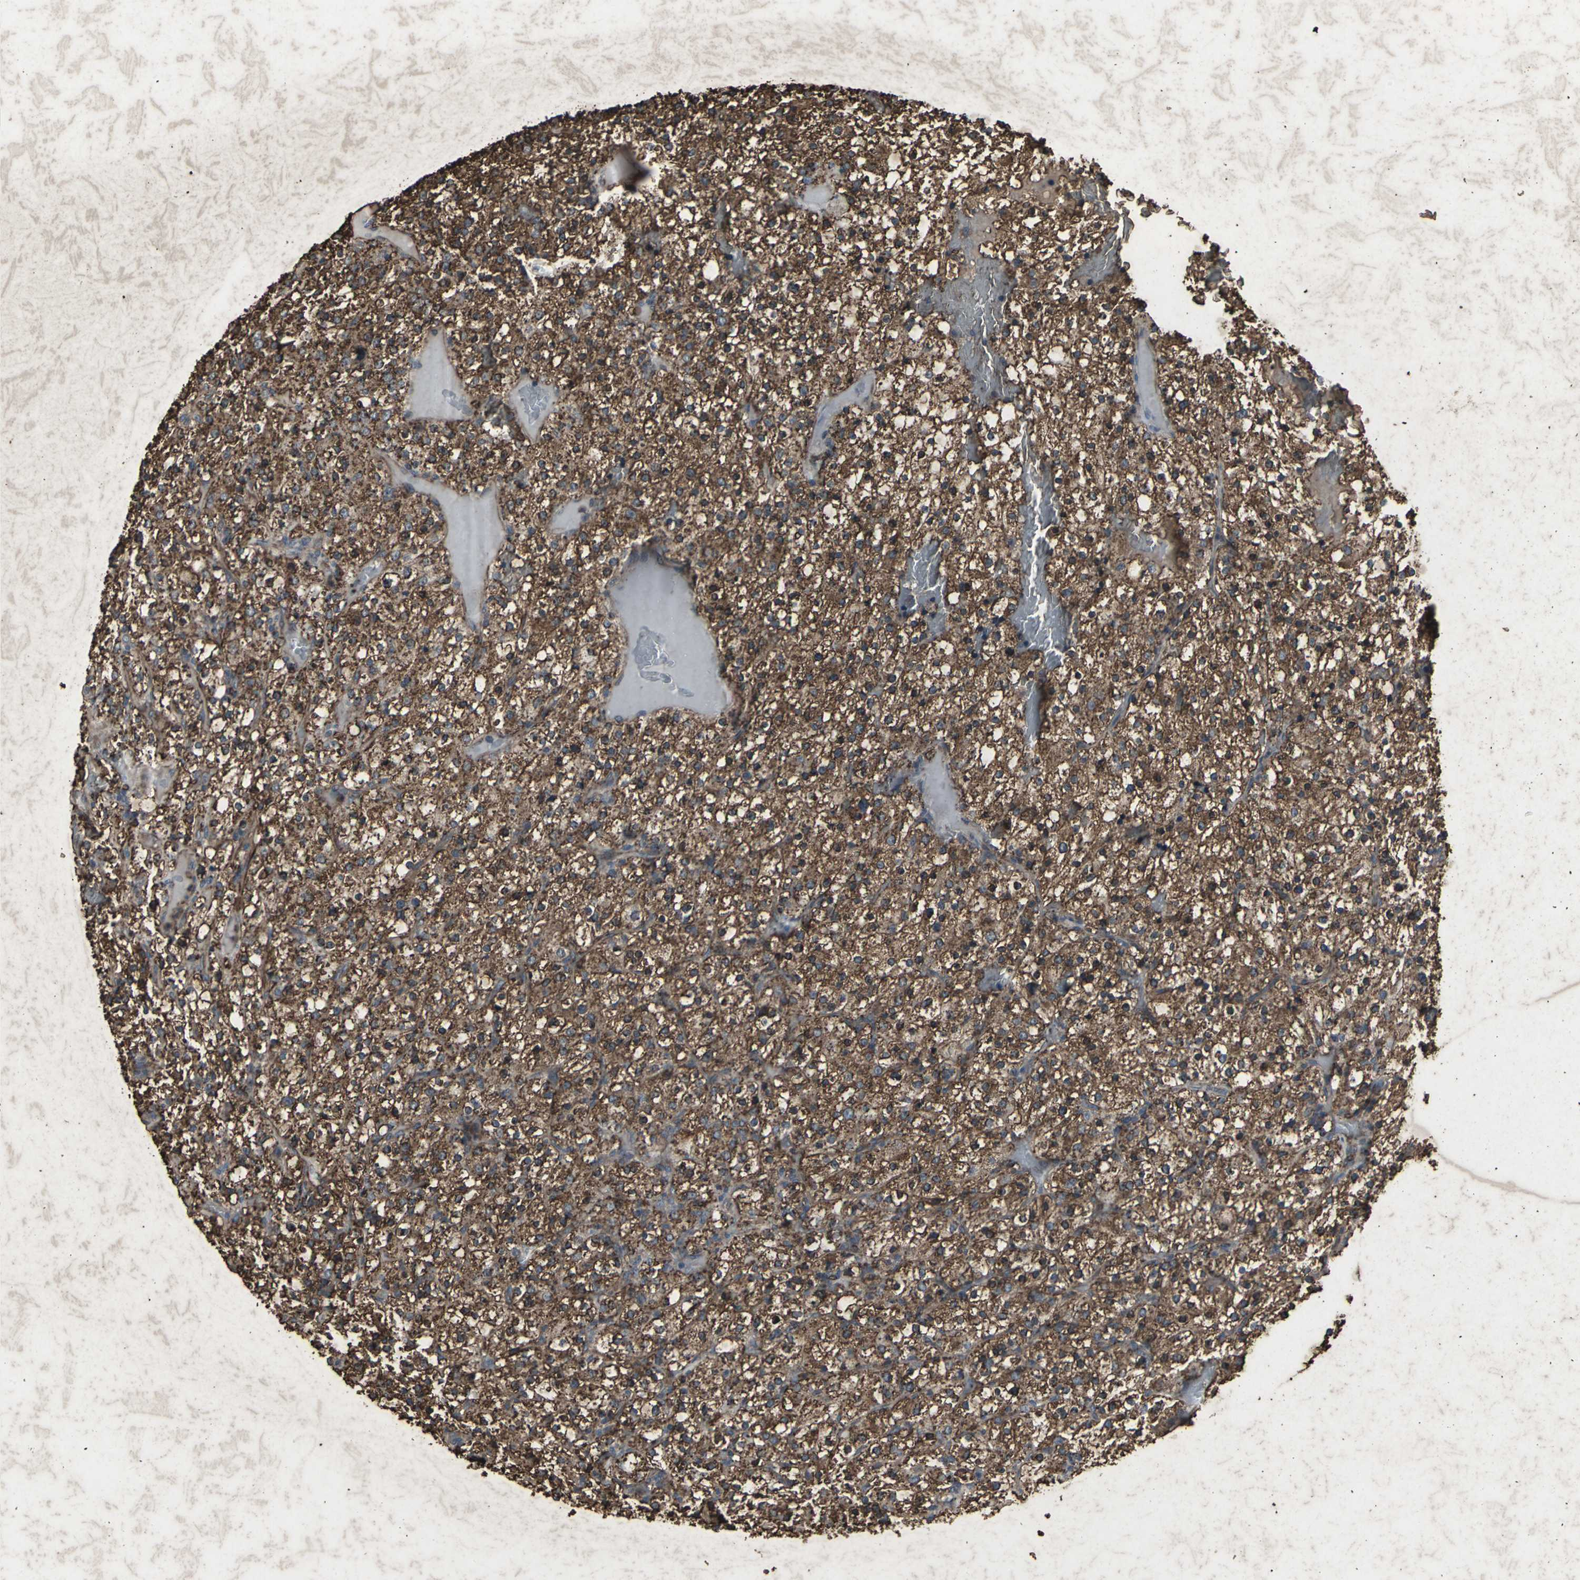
{"staining": {"intensity": "strong", "quantity": ">75%", "location": "cytoplasmic/membranous"}, "tissue": "renal cancer", "cell_type": "Tumor cells", "image_type": "cancer", "snomed": [{"axis": "morphology", "description": "Normal tissue, NOS"}, {"axis": "morphology", "description": "Adenocarcinoma, NOS"}, {"axis": "topography", "description": "Kidney"}], "caption": "Tumor cells exhibit strong cytoplasmic/membranous staining in about >75% of cells in renal cancer (adenocarcinoma).", "gene": "CCR9", "patient": {"sex": "female", "age": 72}}